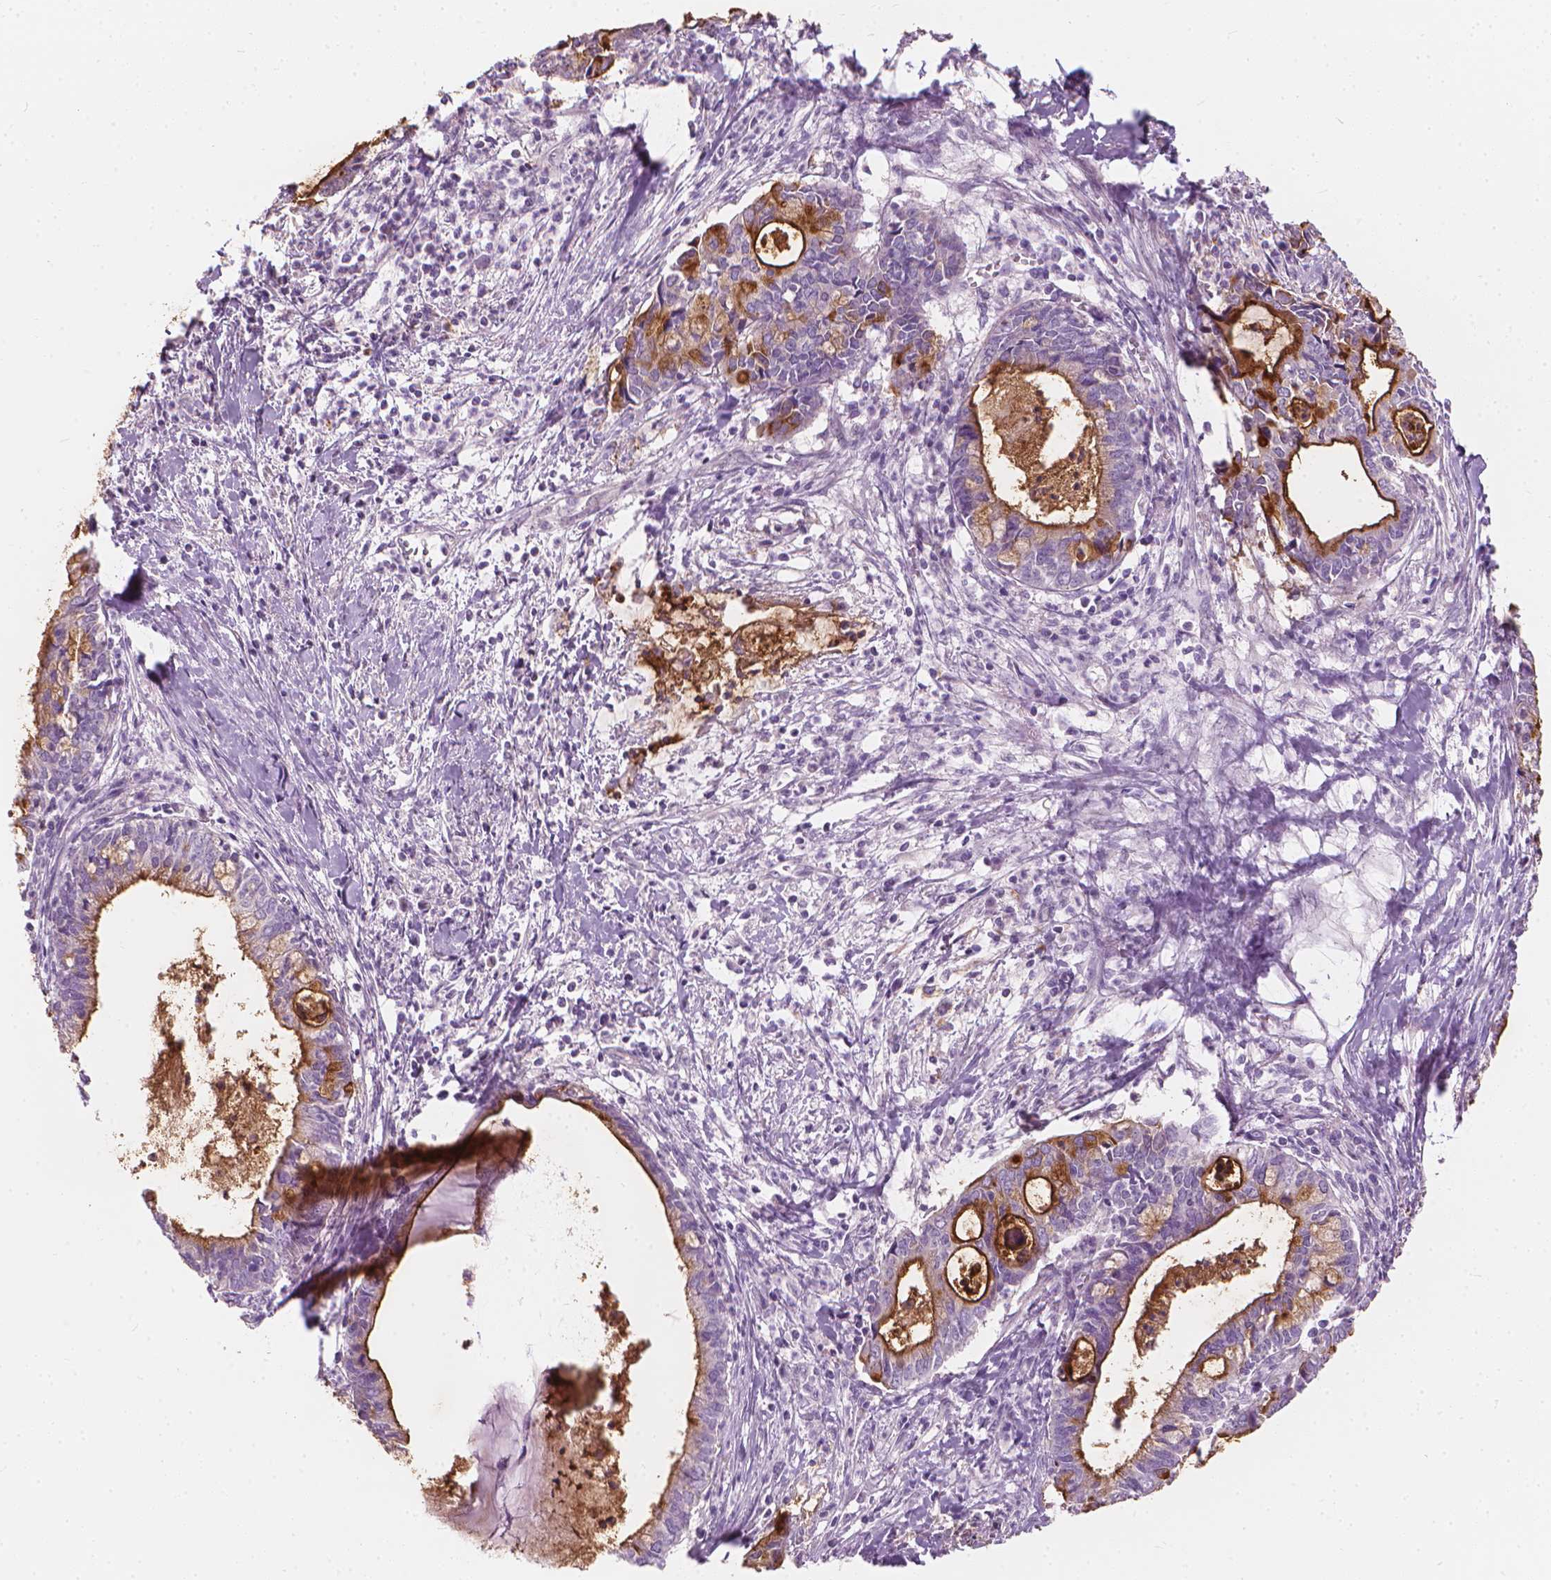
{"staining": {"intensity": "moderate", "quantity": "<25%", "location": "cytoplasmic/membranous"}, "tissue": "cervical cancer", "cell_type": "Tumor cells", "image_type": "cancer", "snomed": [{"axis": "morphology", "description": "Adenocarcinoma, NOS"}, {"axis": "topography", "description": "Cervix"}], "caption": "A brown stain labels moderate cytoplasmic/membranous expression of a protein in human adenocarcinoma (cervical) tumor cells.", "gene": "GPRC5A", "patient": {"sex": "female", "age": 42}}